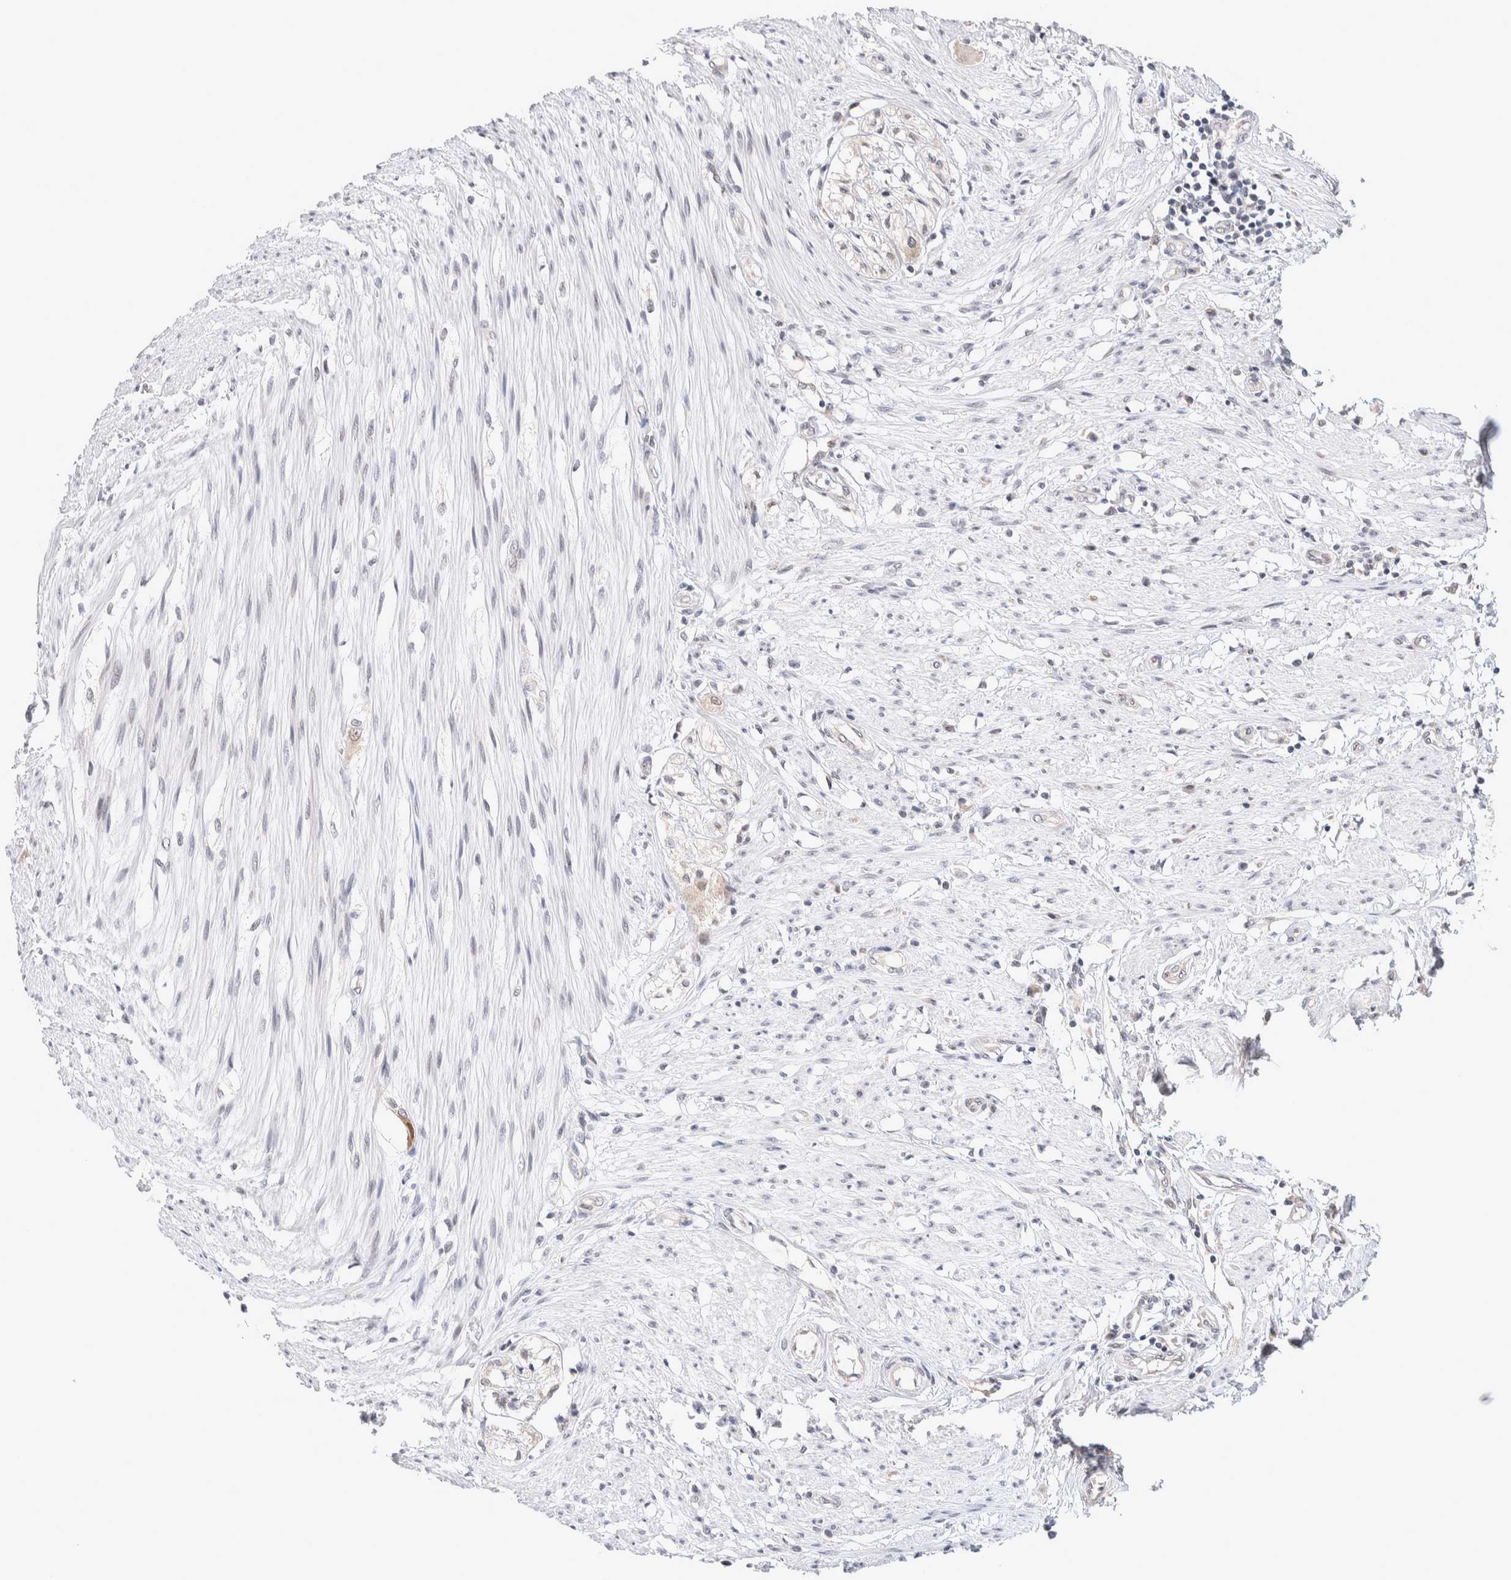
{"staining": {"intensity": "weak", "quantity": "<25%", "location": "nuclear"}, "tissue": "smooth muscle", "cell_type": "Smooth muscle cells", "image_type": "normal", "snomed": [{"axis": "morphology", "description": "Normal tissue, NOS"}, {"axis": "morphology", "description": "Adenocarcinoma, NOS"}, {"axis": "topography", "description": "Smooth muscle"}, {"axis": "topography", "description": "Colon"}], "caption": "Immunohistochemistry photomicrograph of benign smooth muscle stained for a protein (brown), which reveals no positivity in smooth muscle cells. Brightfield microscopy of immunohistochemistry stained with DAB (3,3'-diaminobenzidine) (brown) and hematoxylin (blue), captured at high magnification.", "gene": "CRAT", "patient": {"sex": "male", "age": 14}}